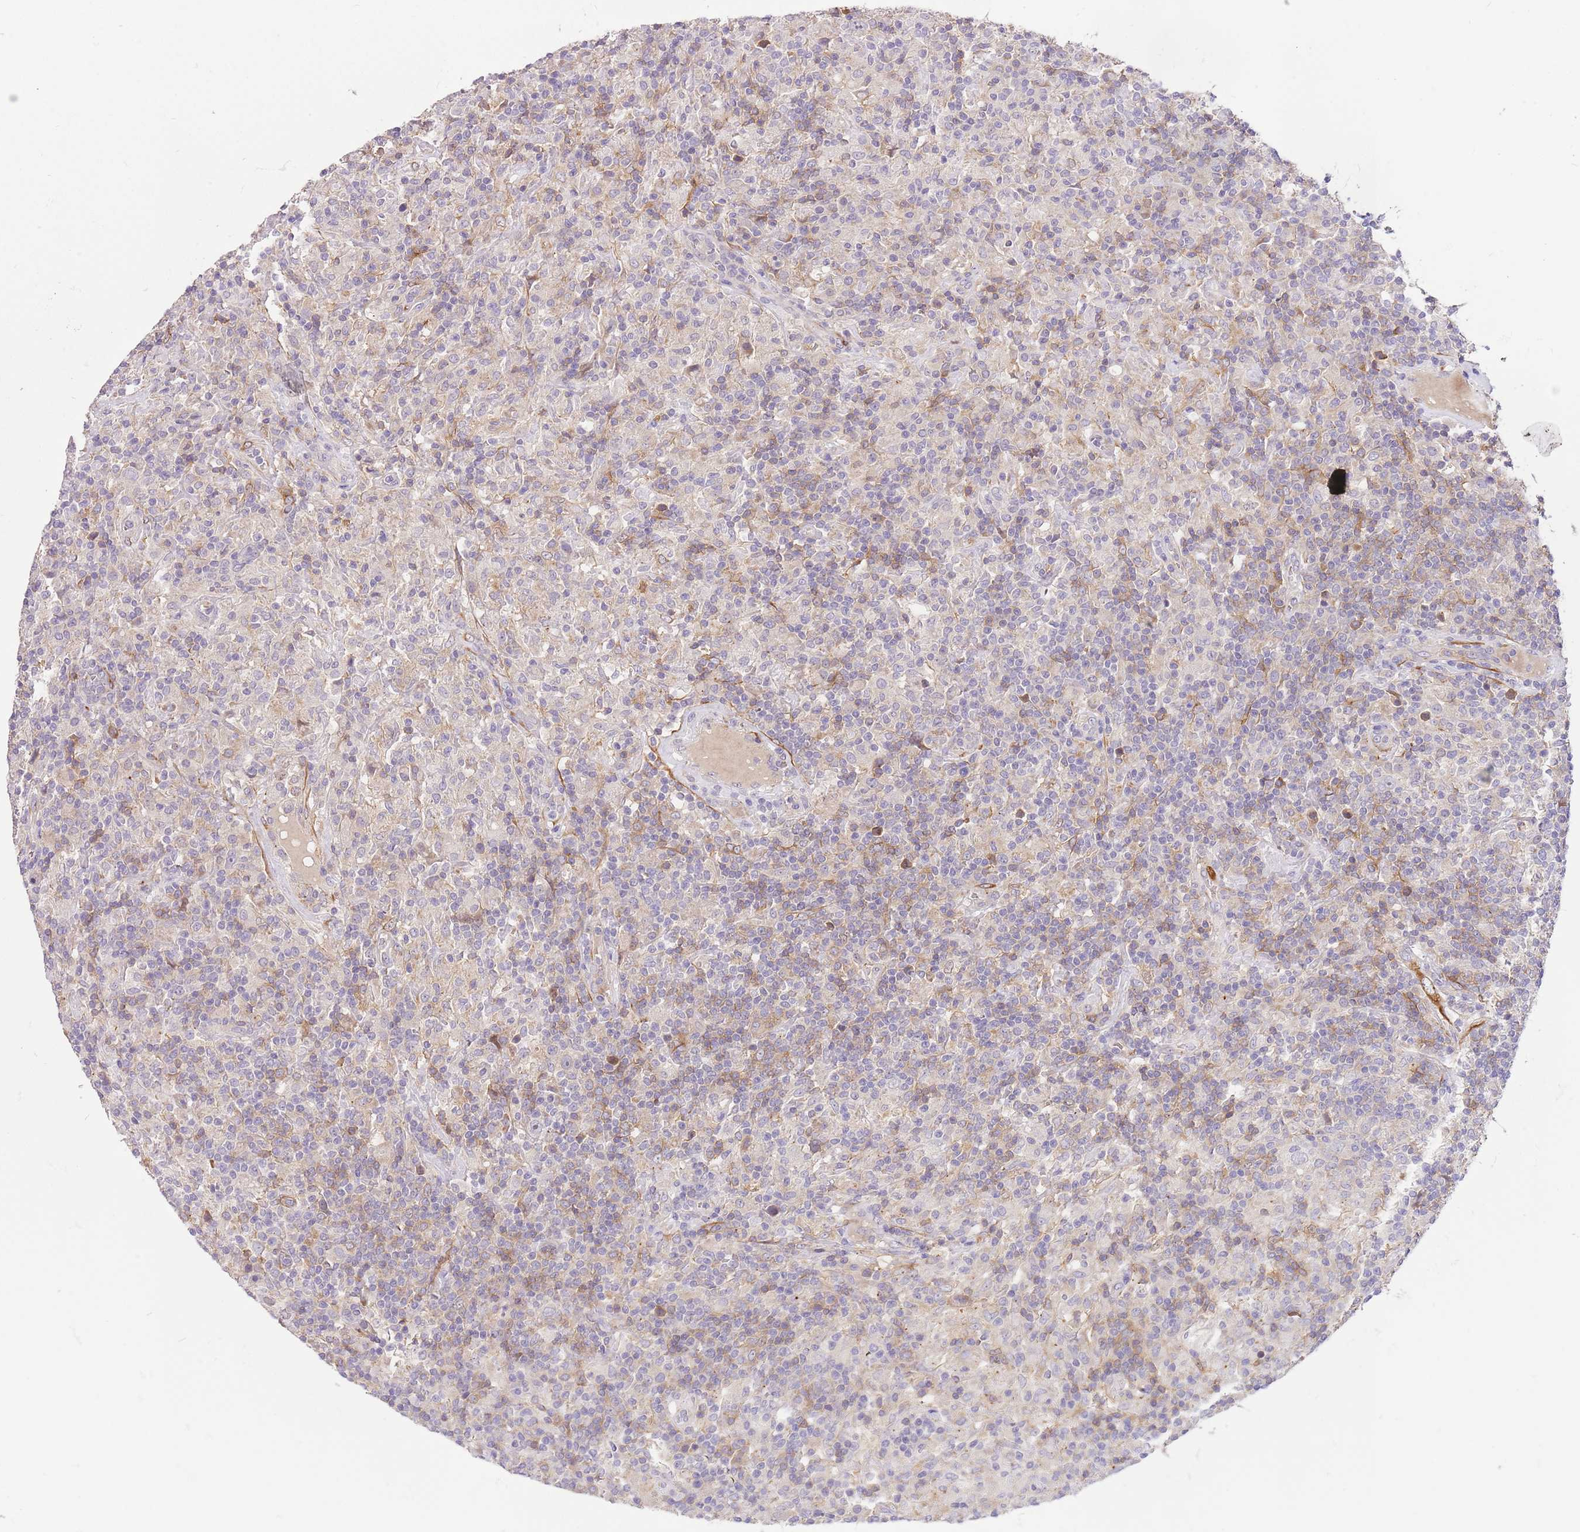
{"staining": {"intensity": "negative", "quantity": "none", "location": "none"}, "tissue": "lymphoma", "cell_type": "Tumor cells", "image_type": "cancer", "snomed": [{"axis": "morphology", "description": "Hodgkin's disease, NOS"}, {"axis": "topography", "description": "Lymph node"}], "caption": "Immunohistochemistry (IHC) of Hodgkin's disease demonstrates no expression in tumor cells.", "gene": "RFK", "patient": {"sex": "male", "age": 70}}